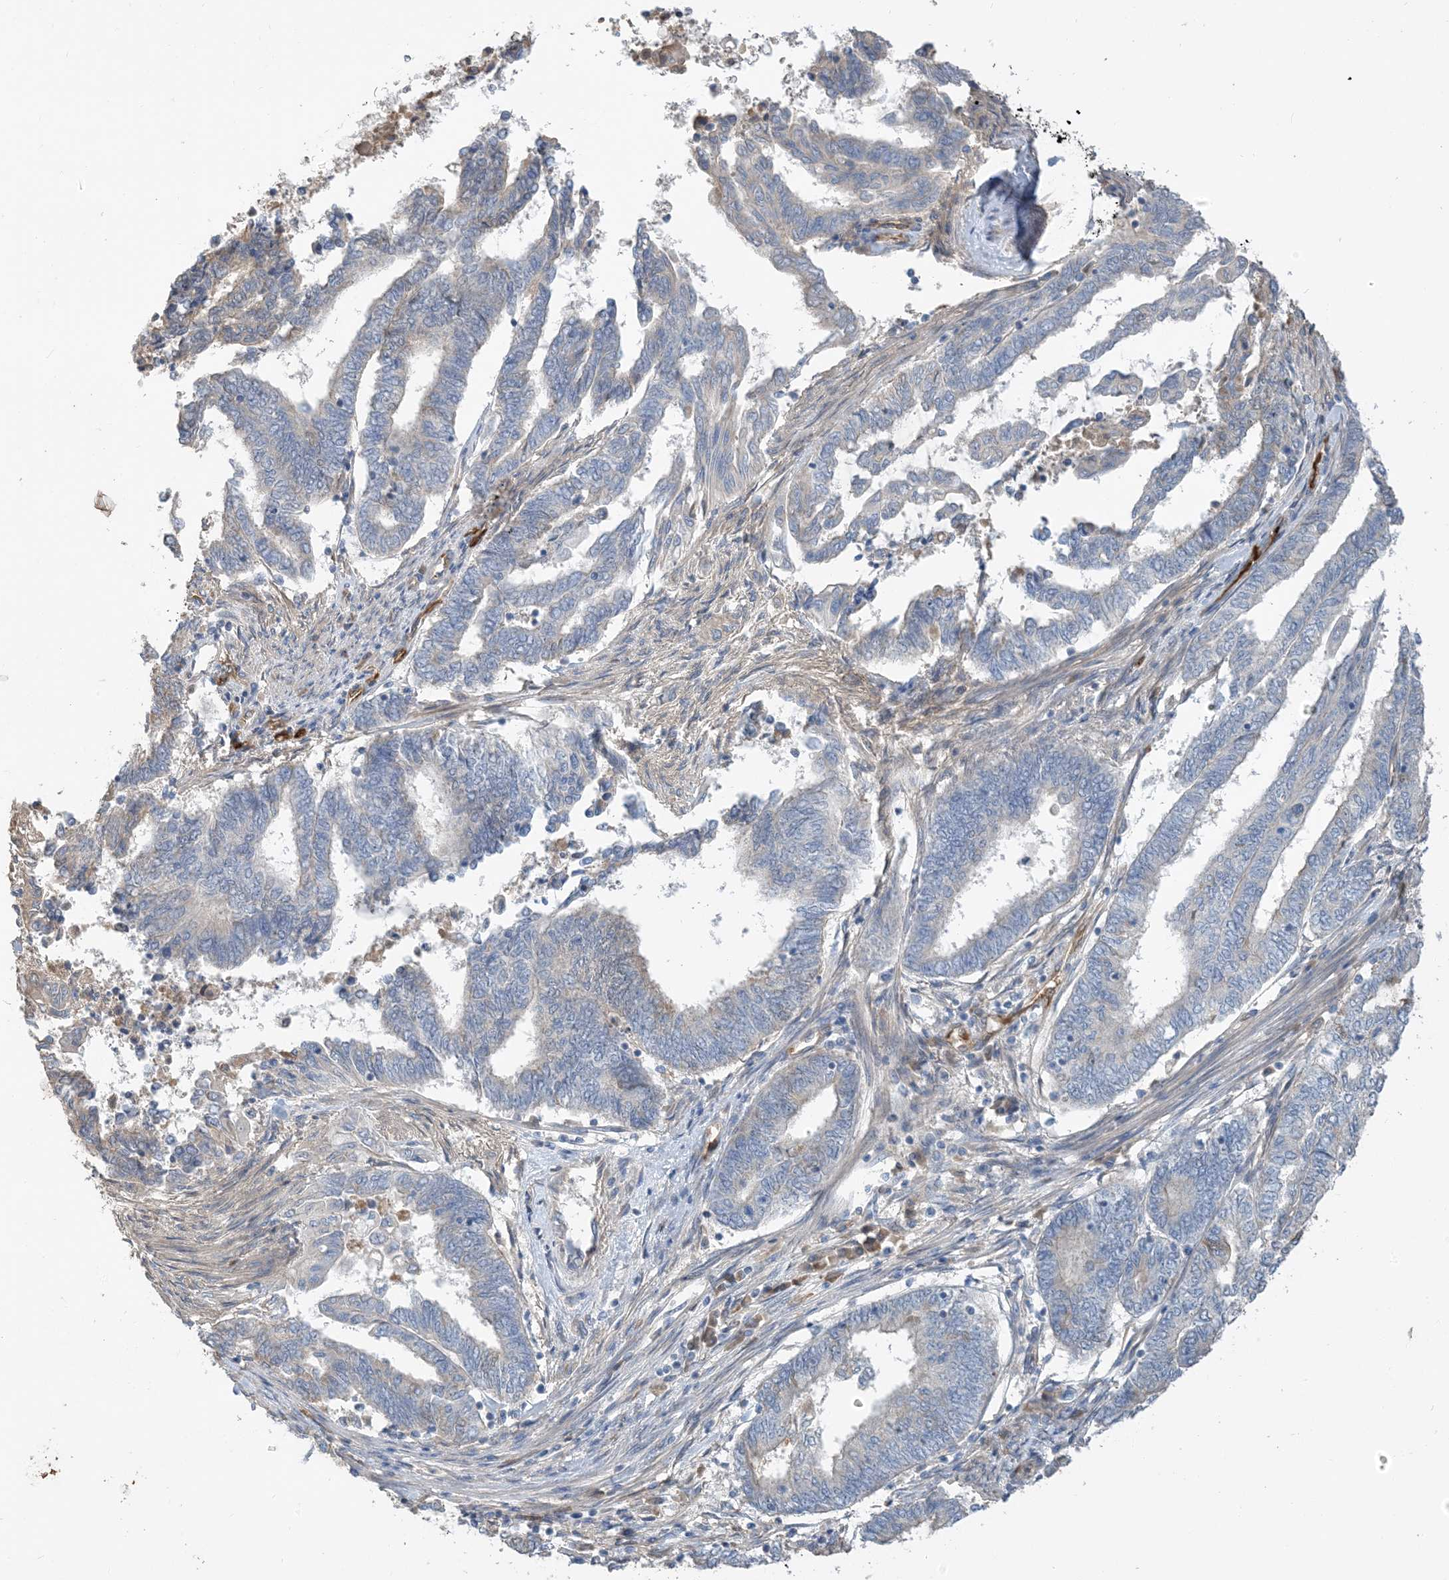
{"staining": {"intensity": "negative", "quantity": "none", "location": "none"}, "tissue": "endometrial cancer", "cell_type": "Tumor cells", "image_type": "cancer", "snomed": [{"axis": "morphology", "description": "Adenocarcinoma, NOS"}, {"axis": "topography", "description": "Uterus"}, {"axis": "topography", "description": "Endometrium"}], "caption": "Immunohistochemical staining of human adenocarcinoma (endometrial) reveals no significant expression in tumor cells.", "gene": "USP53", "patient": {"sex": "female", "age": 70}}